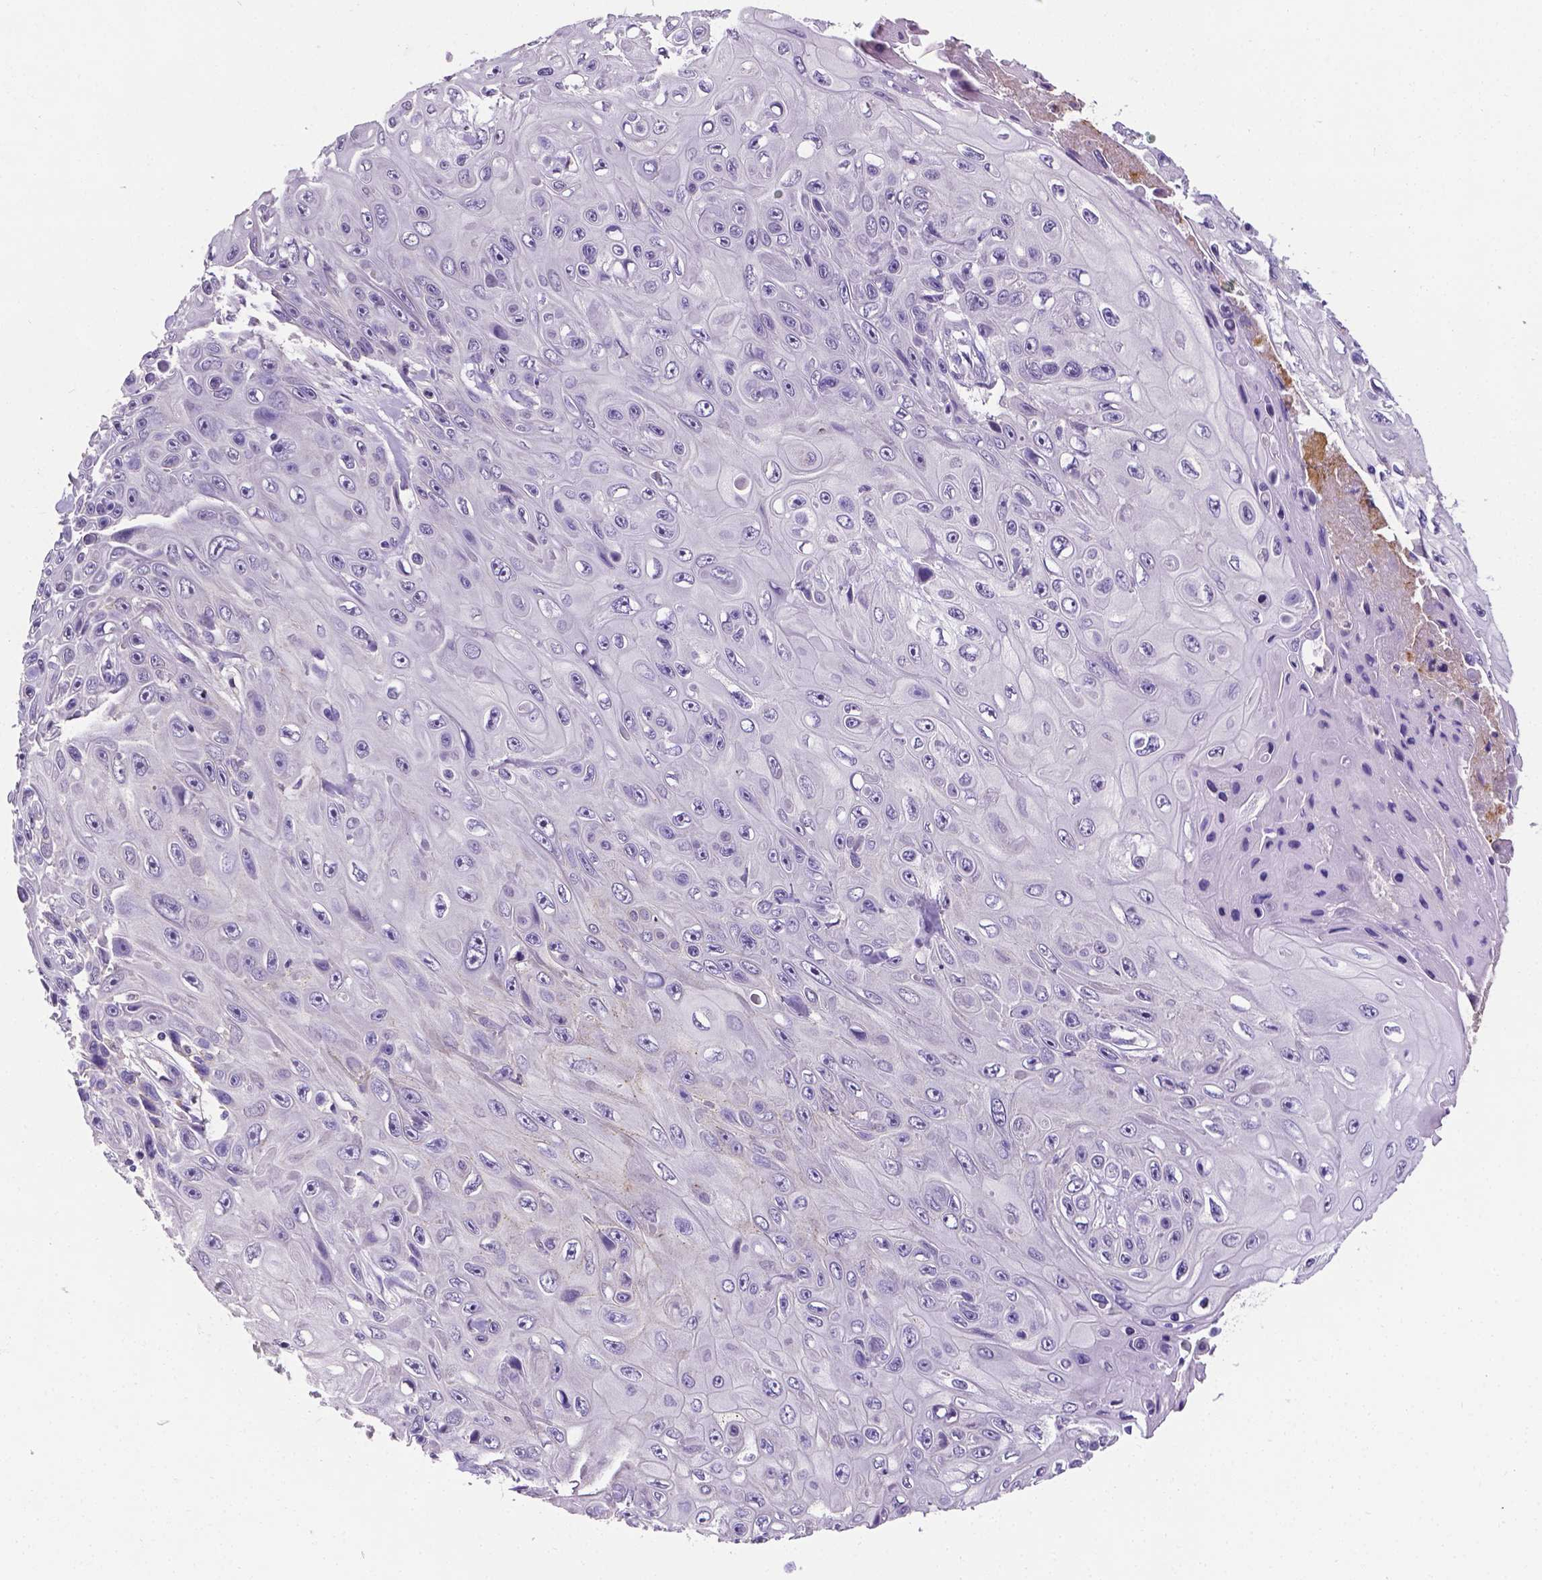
{"staining": {"intensity": "negative", "quantity": "none", "location": "none"}, "tissue": "skin cancer", "cell_type": "Tumor cells", "image_type": "cancer", "snomed": [{"axis": "morphology", "description": "Squamous cell carcinoma, NOS"}, {"axis": "topography", "description": "Skin"}], "caption": "This is a micrograph of immunohistochemistry (IHC) staining of skin cancer (squamous cell carcinoma), which shows no expression in tumor cells.", "gene": "APOE", "patient": {"sex": "male", "age": 82}}